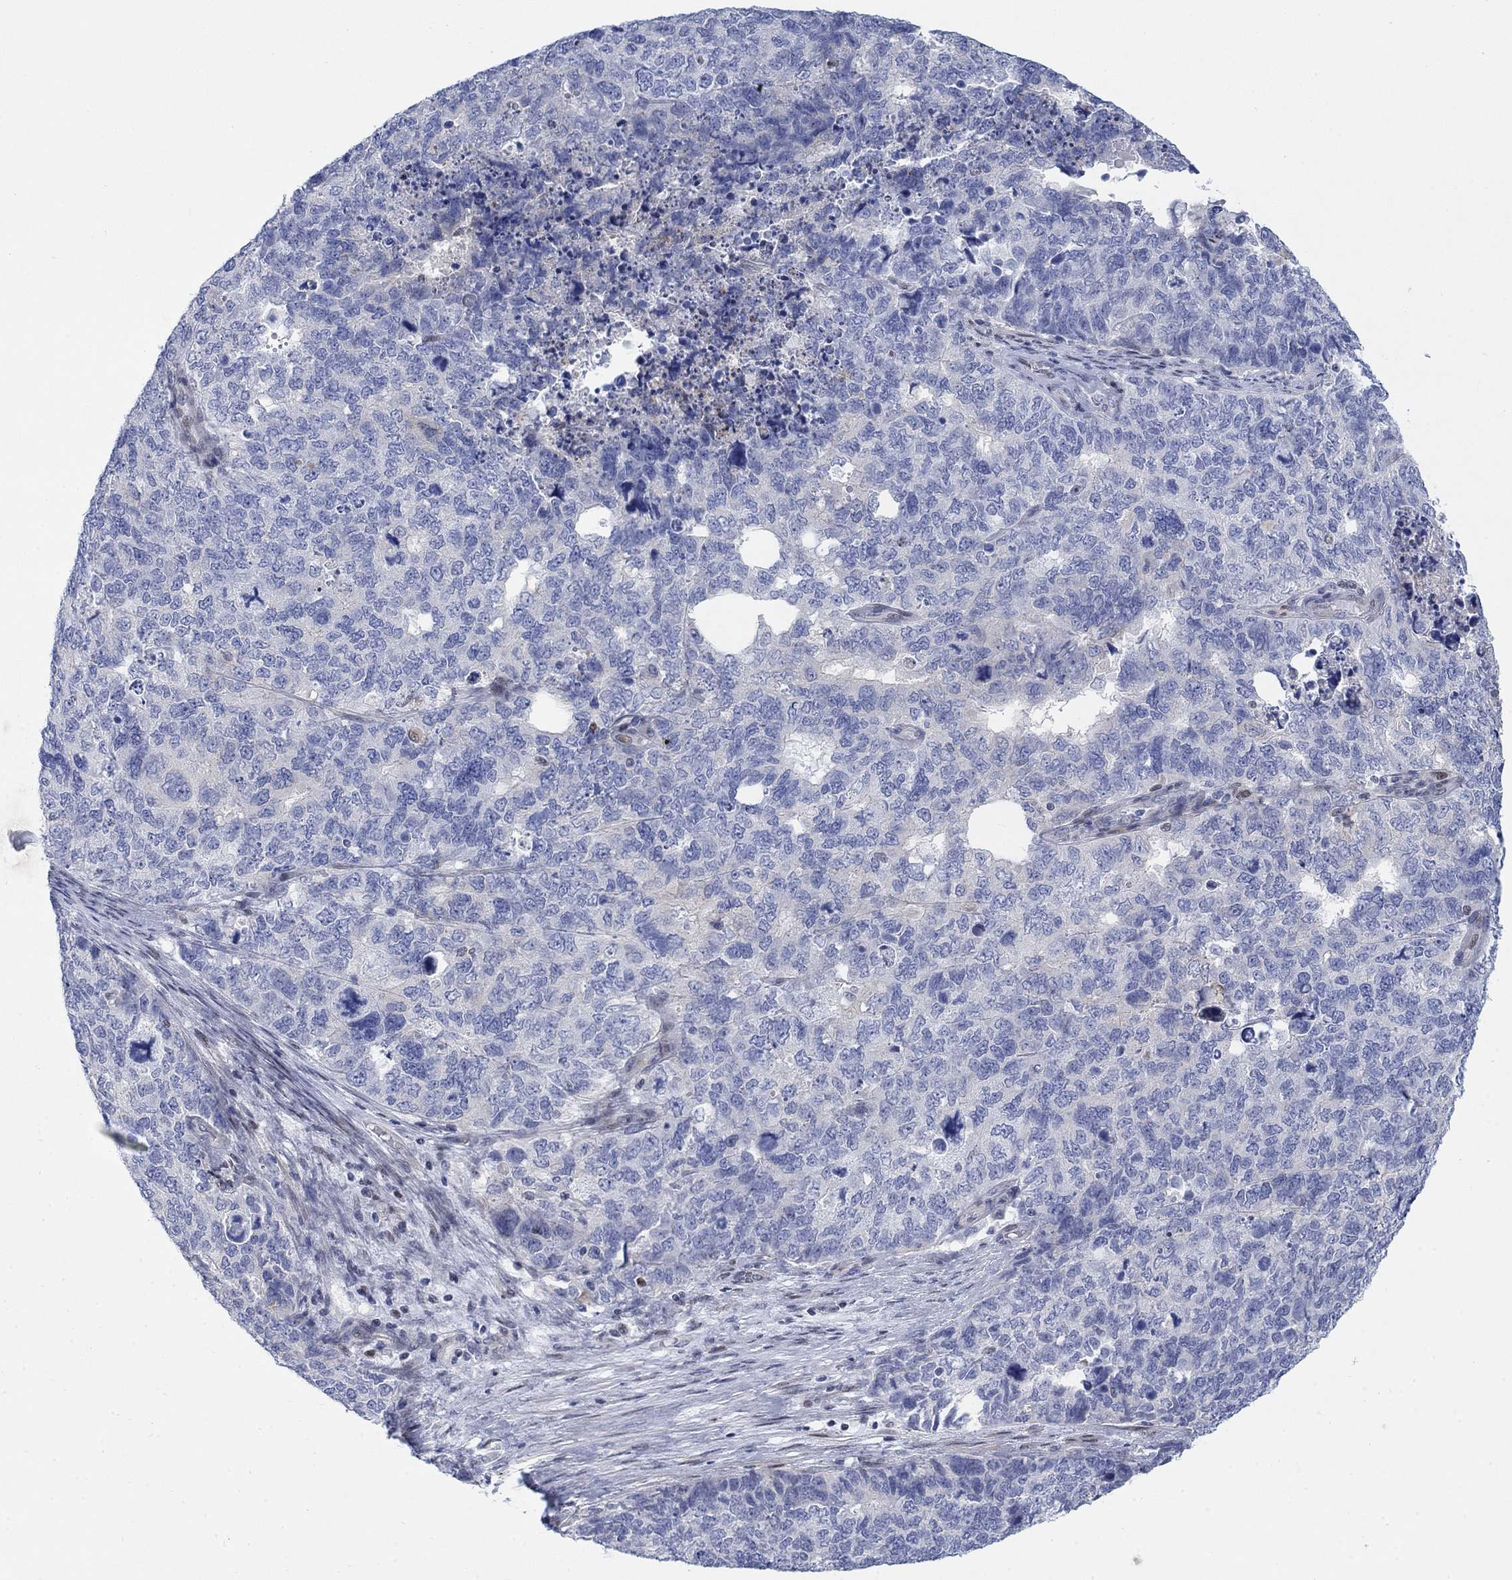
{"staining": {"intensity": "negative", "quantity": "none", "location": "none"}, "tissue": "cervical cancer", "cell_type": "Tumor cells", "image_type": "cancer", "snomed": [{"axis": "morphology", "description": "Squamous cell carcinoma, NOS"}, {"axis": "topography", "description": "Cervix"}], "caption": "DAB immunohistochemical staining of human cervical cancer shows no significant staining in tumor cells.", "gene": "MYO3A", "patient": {"sex": "female", "age": 63}}